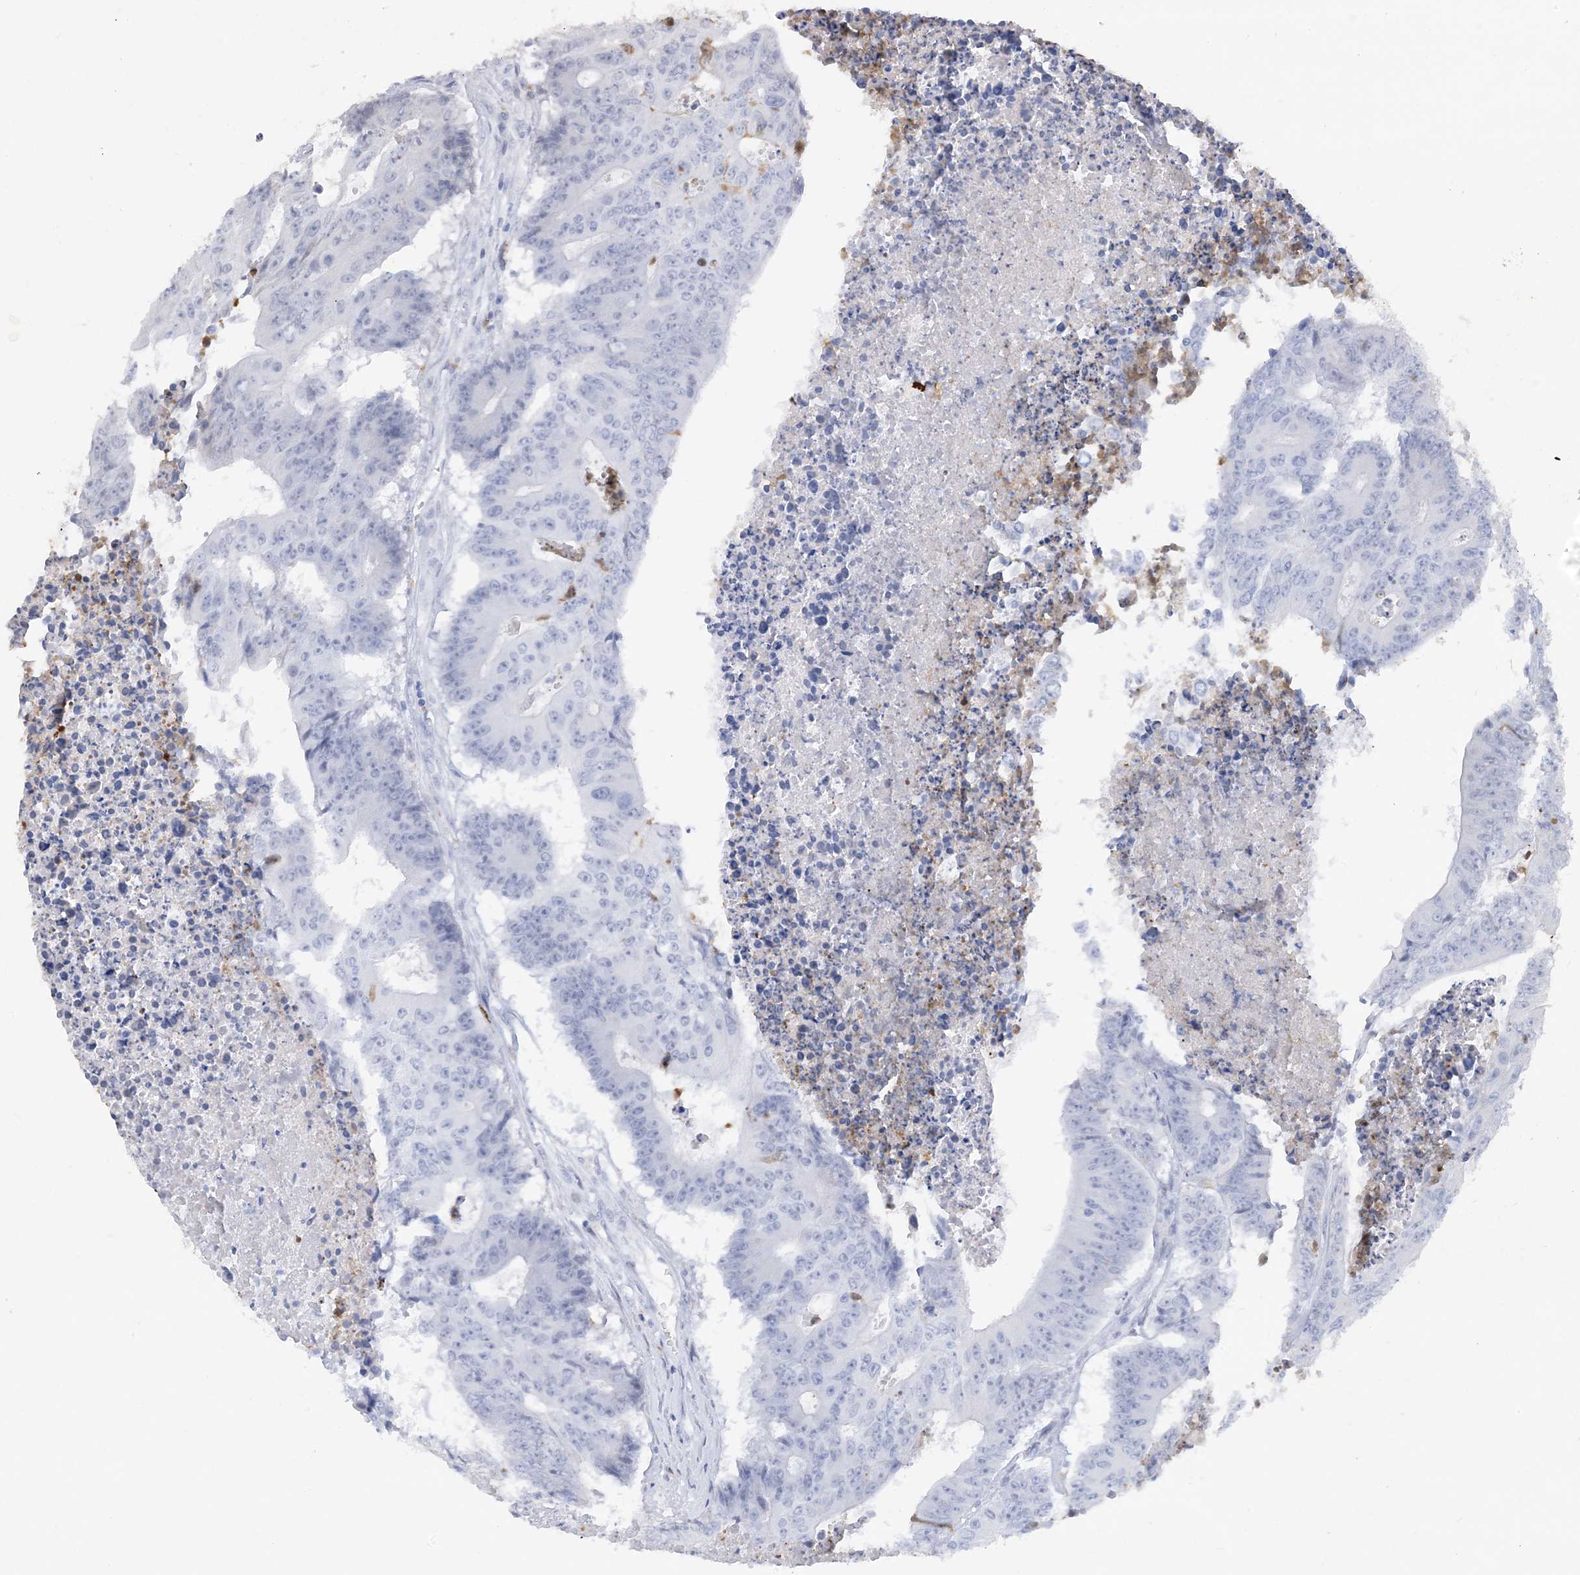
{"staining": {"intensity": "negative", "quantity": "none", "location": "none"}, "tissue": "colorectal cancer", "cell_type": "Tumor cells", "image_type": "cancer", "snomed": [{"axis": "morphology", "description": "Adenocarcinoma, NOS"}, {"axis": "topography", "description": "Colon"}], "caption": "Protein analysis of colorectal adenocarcinoma displays no significant expression in tumor cells.", "gene": "SLC25A53", "patient": {"sex": "male", "age": 87}}